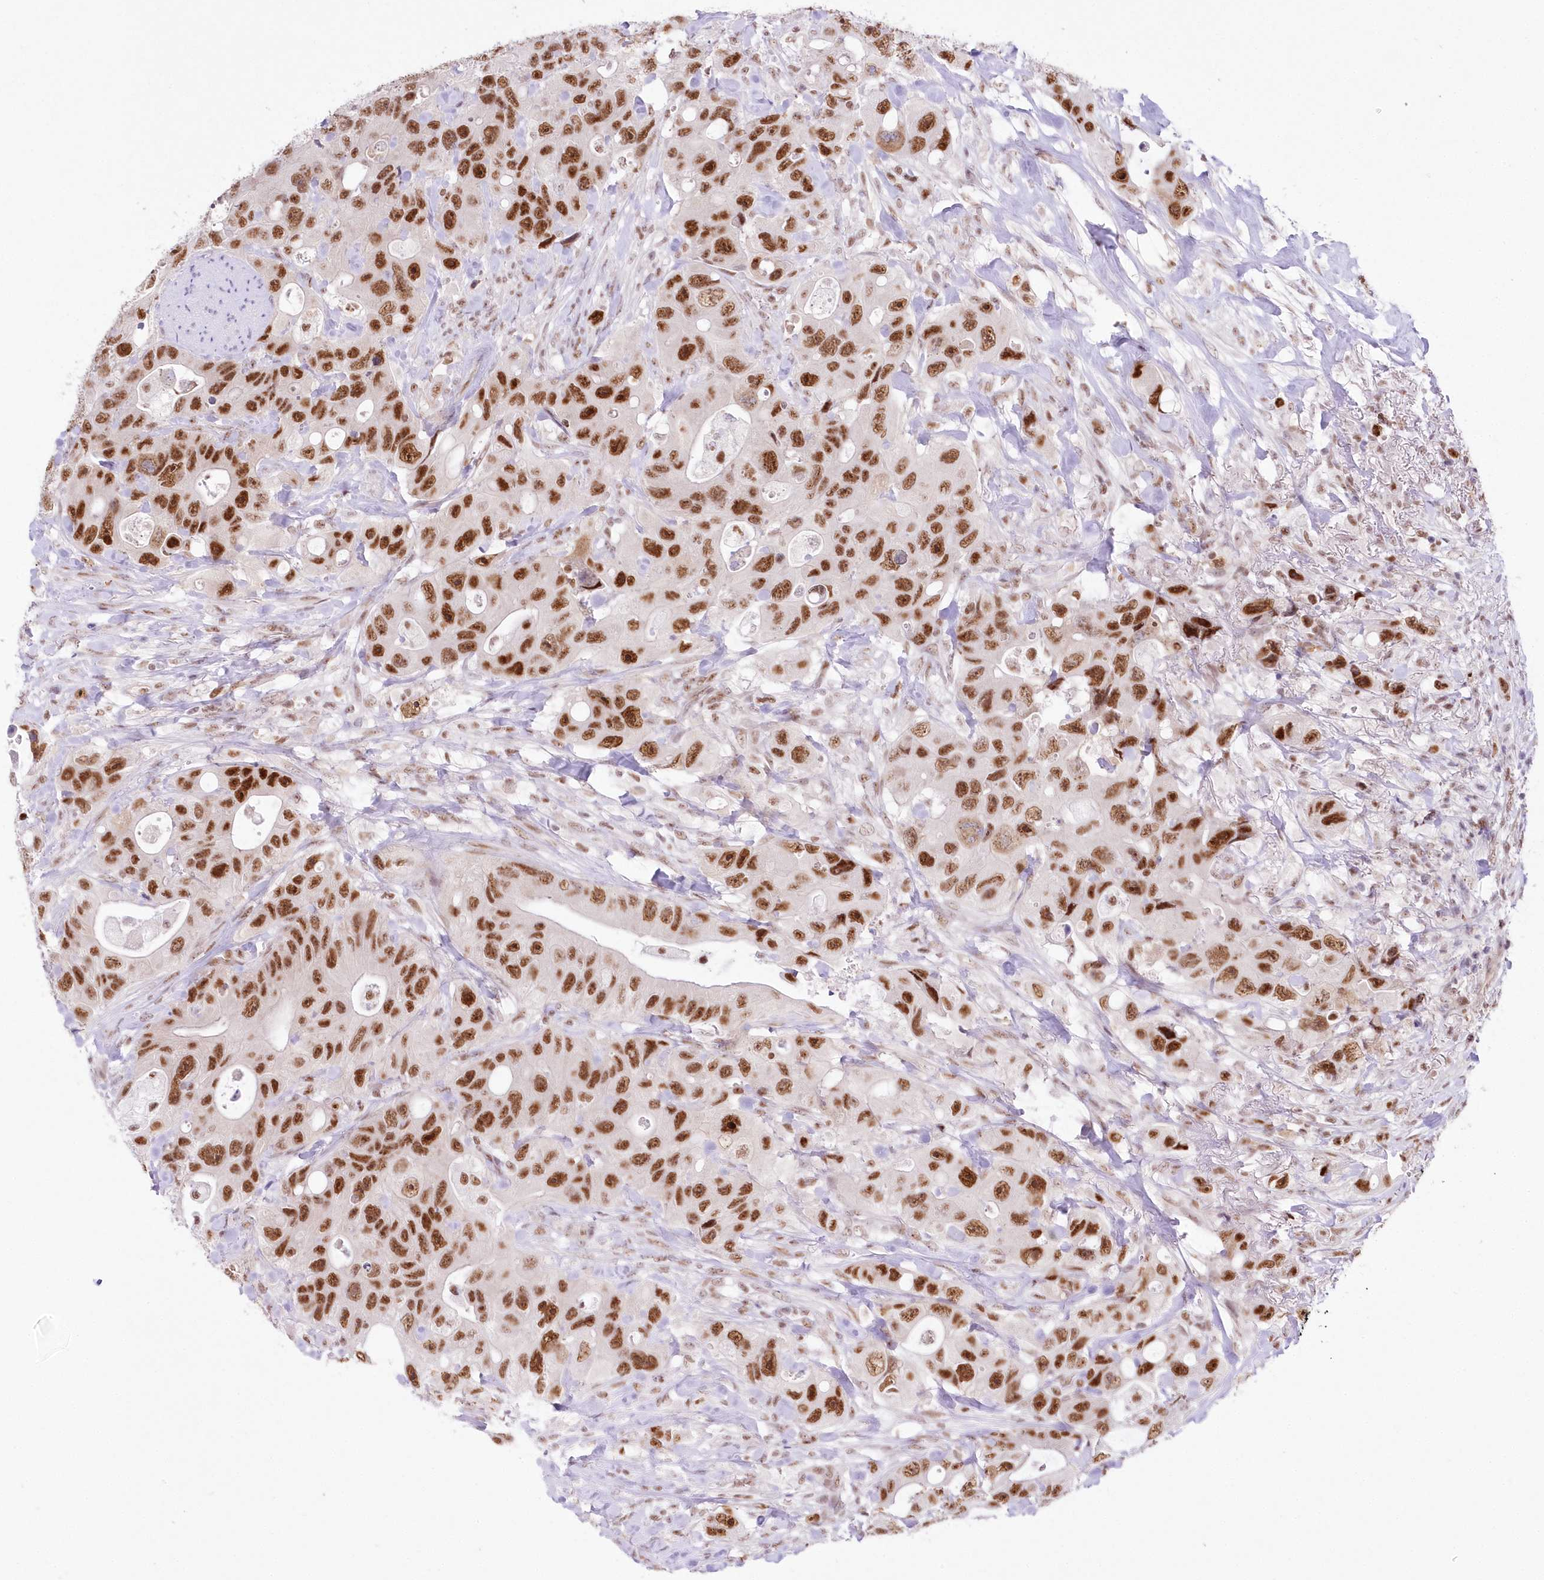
{"staining": {"intensity": "strong", "quantity": ">75%", "location": "nuclear"}, "tissue": "colorectal cancer", "cell_type": "Tumor cells", "image_type": "cancer", "snomed": [{"axis": "morphology", "description": "Adenocarcinoma, NOS"}, {"axis": "topography", "description": "Colon"}], "caption": "Colorectal adenocarcinoma stained for a protein reveals strong nuclear positivity in tumor cells. (DAB IHC with brightfield microscopy, high magnification).", "gene": "NSUN2", "patient": {"sex": "female", "age": 46}}